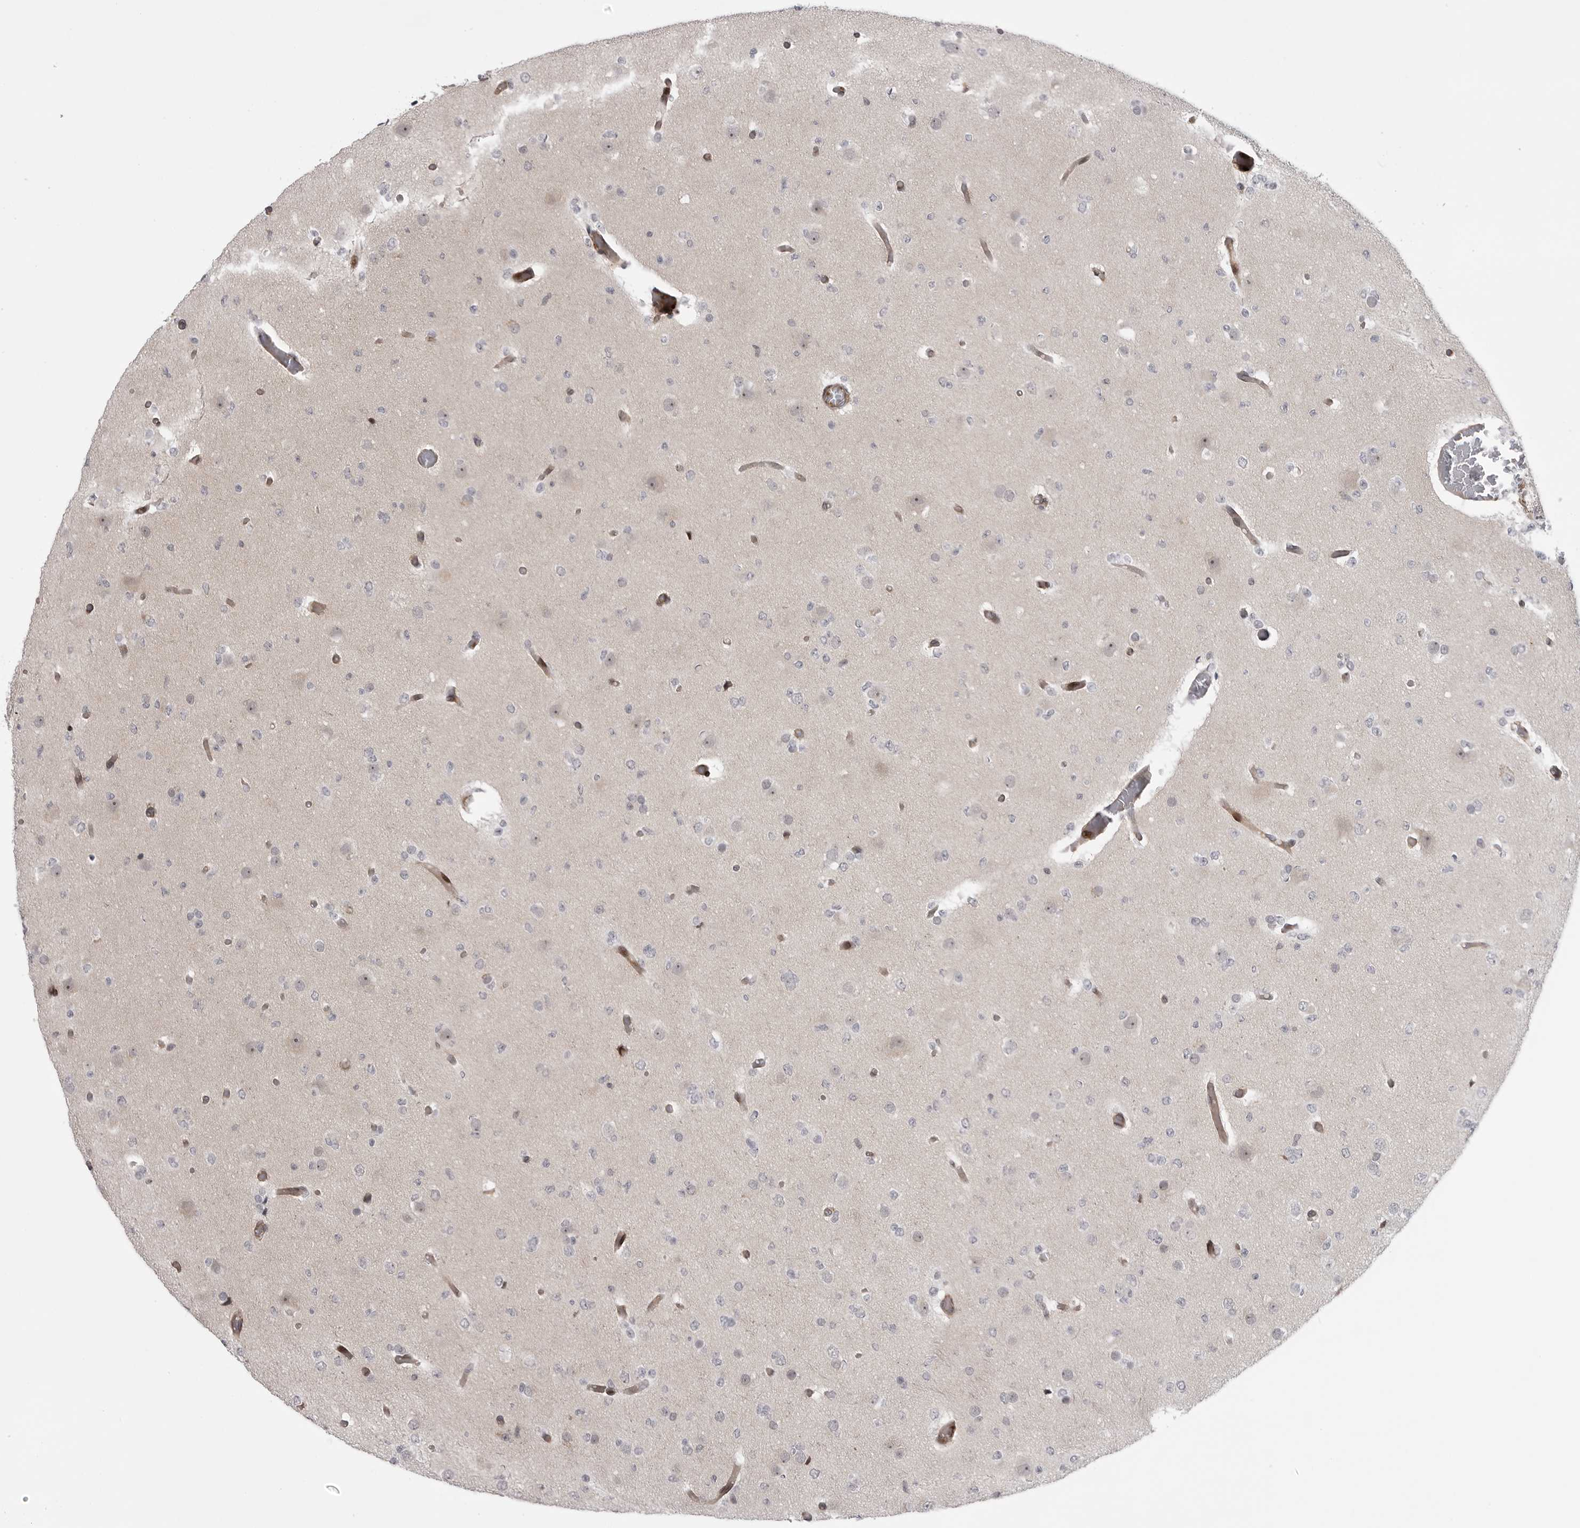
{"staining": {"intensity": "negative", "quantity": "none", "location": "none"}, "tissue": "glioma", "cell_type": "Tumor cells", "image_type": "cancer", "snomed": [{"axis": "morphology", "description": "Glioma, malignant, Low grade"}, {"axis": "topography", "description": "Brain"}], "caption": "High power microscopy image of an IHC photomicrograph of glioma, revealing no significant positivity in tumor cells. (Stains: DAB IHC with hematoxylin counter stain, Microscopy: brightfield microscopy at high magnification).", "gene": "ABL1", "patient": {"sex": "female", "age": 22}}